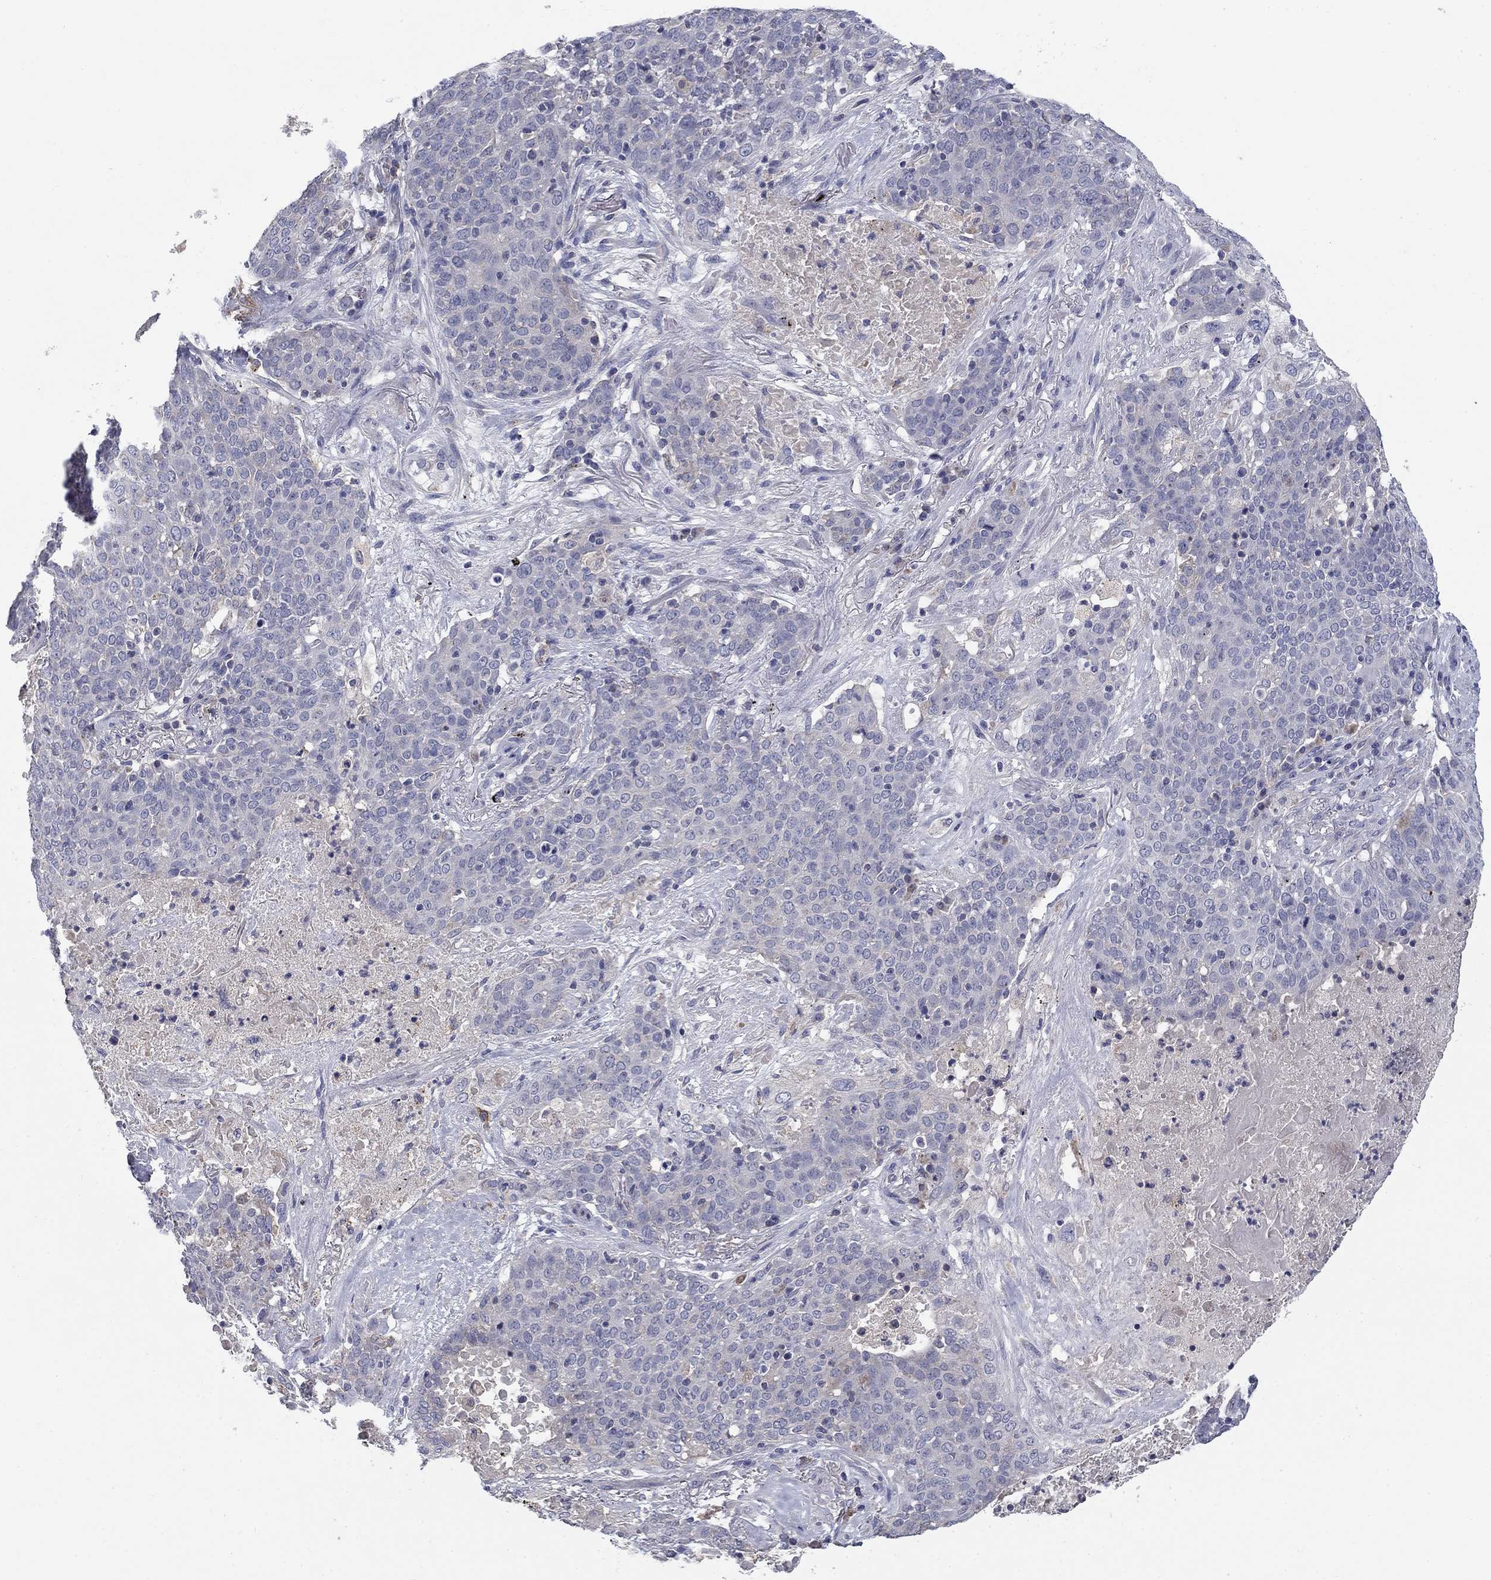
{"staining": {"intensity": "negative", "quantity": "none", "location": "none"}, "tissue": "lung cancer", "cell_type": "Tumor cells", "image_type": "cancer", "snomed": [{"axis": "morphology", "description": "Squamous cell carcinoma, NOS"}, {"axis": "topography", "description": "Lung"}], "caption": "Tumor cells are negative for protein expression in human lung squamous cell carcinoma.", "gene": "FRK", "patient": {"sex": "male", "age": 82}}